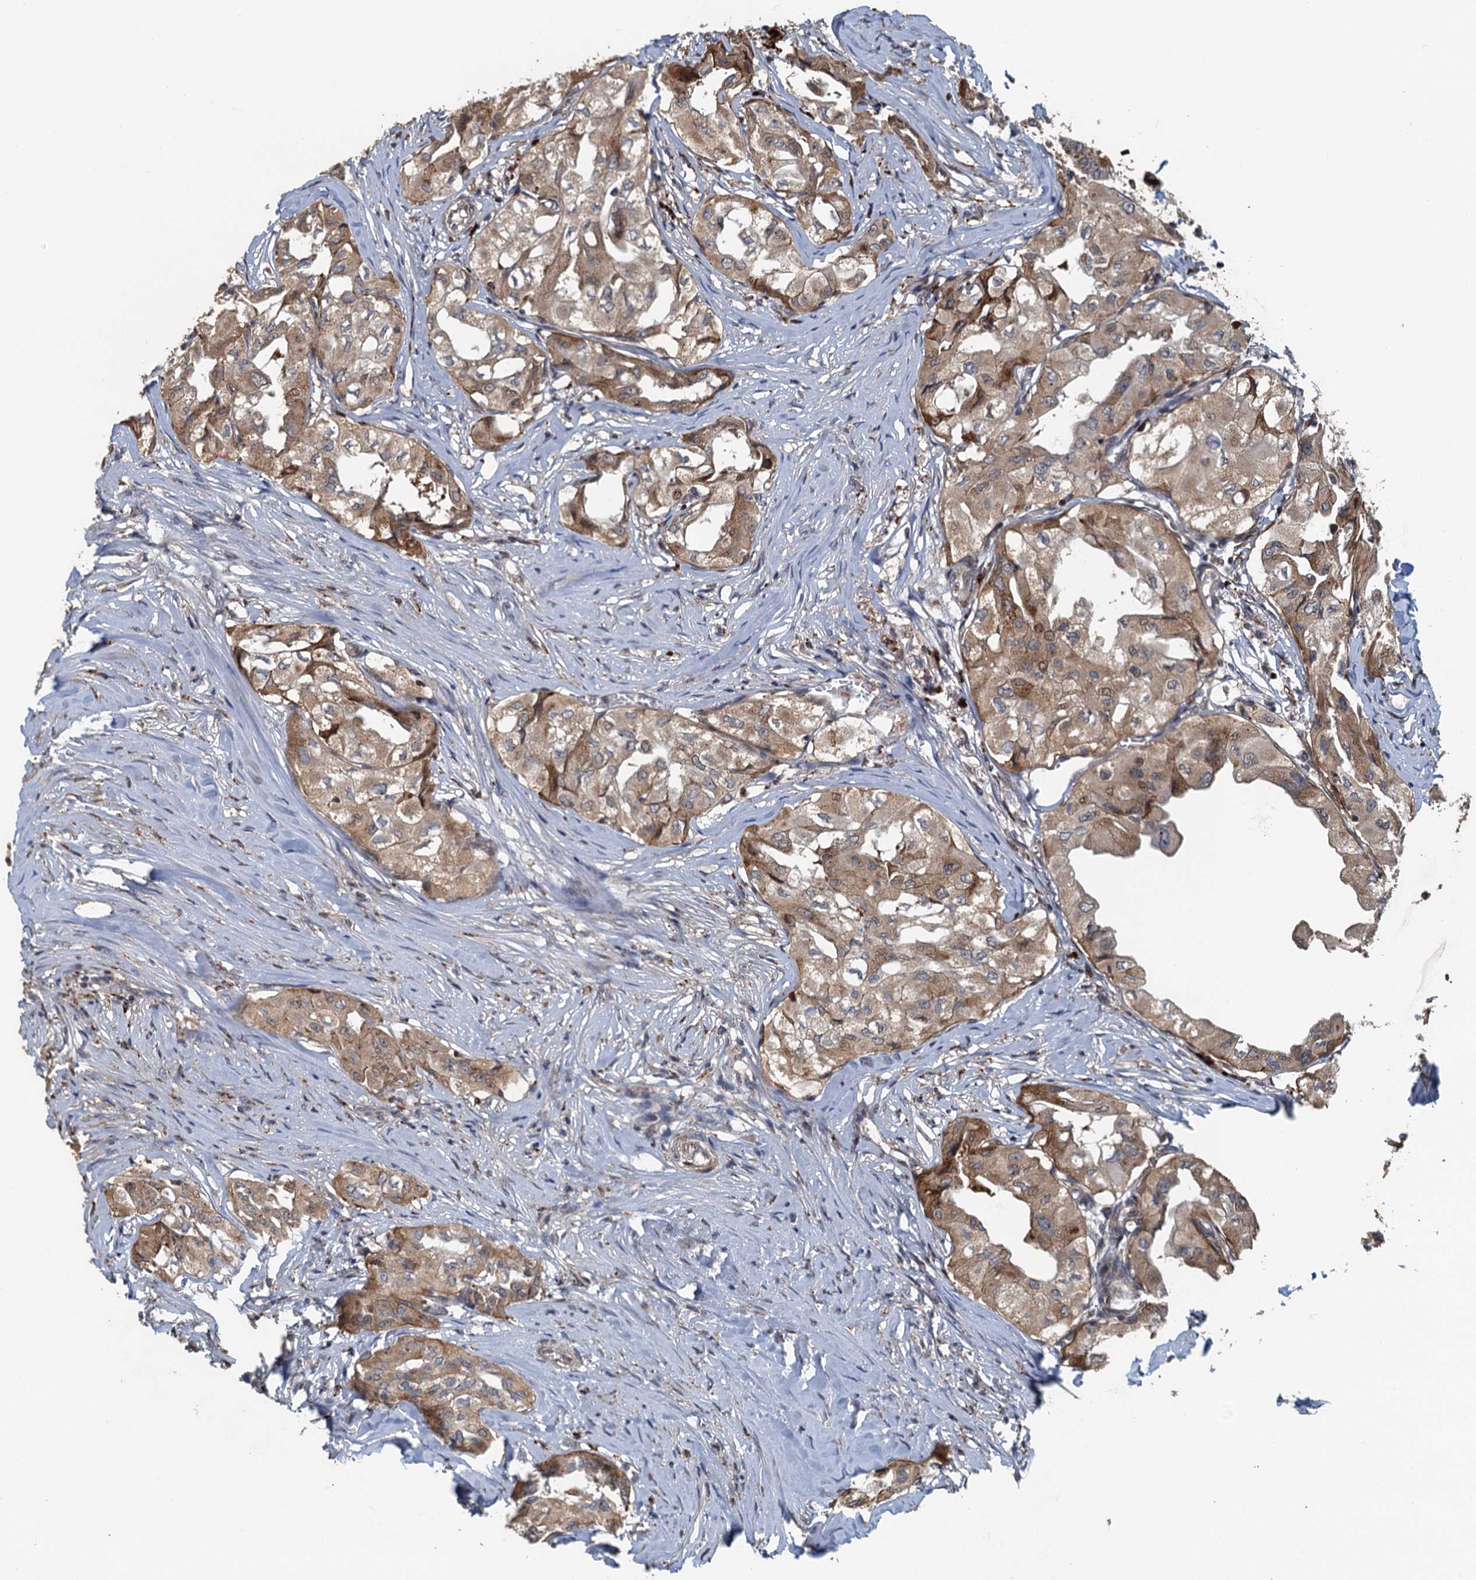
{"staining": {"intensity": "moderate", "quantity": ">75%", "location": "cytoplasmic/membranous,nuclear"}, "tissue": "thyroid cancer", "cell_type": "Tumor cells", "image_type": "cancer", "snomed": [{"axis": "morphology", "description": "Papillary adenocarcinoma, NOS"}, {"axis": "topography", "description": "Thyroid gland"}], "caption": "Immunohistochemistry (IHC) staining of thyroid cancer (papillary adenocarcinoma), which exhibits medium levels of moderate cytoplasmic/membranous and nuclear expression in about >75% of tumor cells indicating moderate cytoplasmic/membranous and nuclear protein expression. The staining was performed using DAB (3,3'-diaminobenzidine) (brown) for protein detection and nuclei were counterstained in hematoxylin (blue).", "gene": "AGRN", "patient": {"sex": "female", "age": 59}}